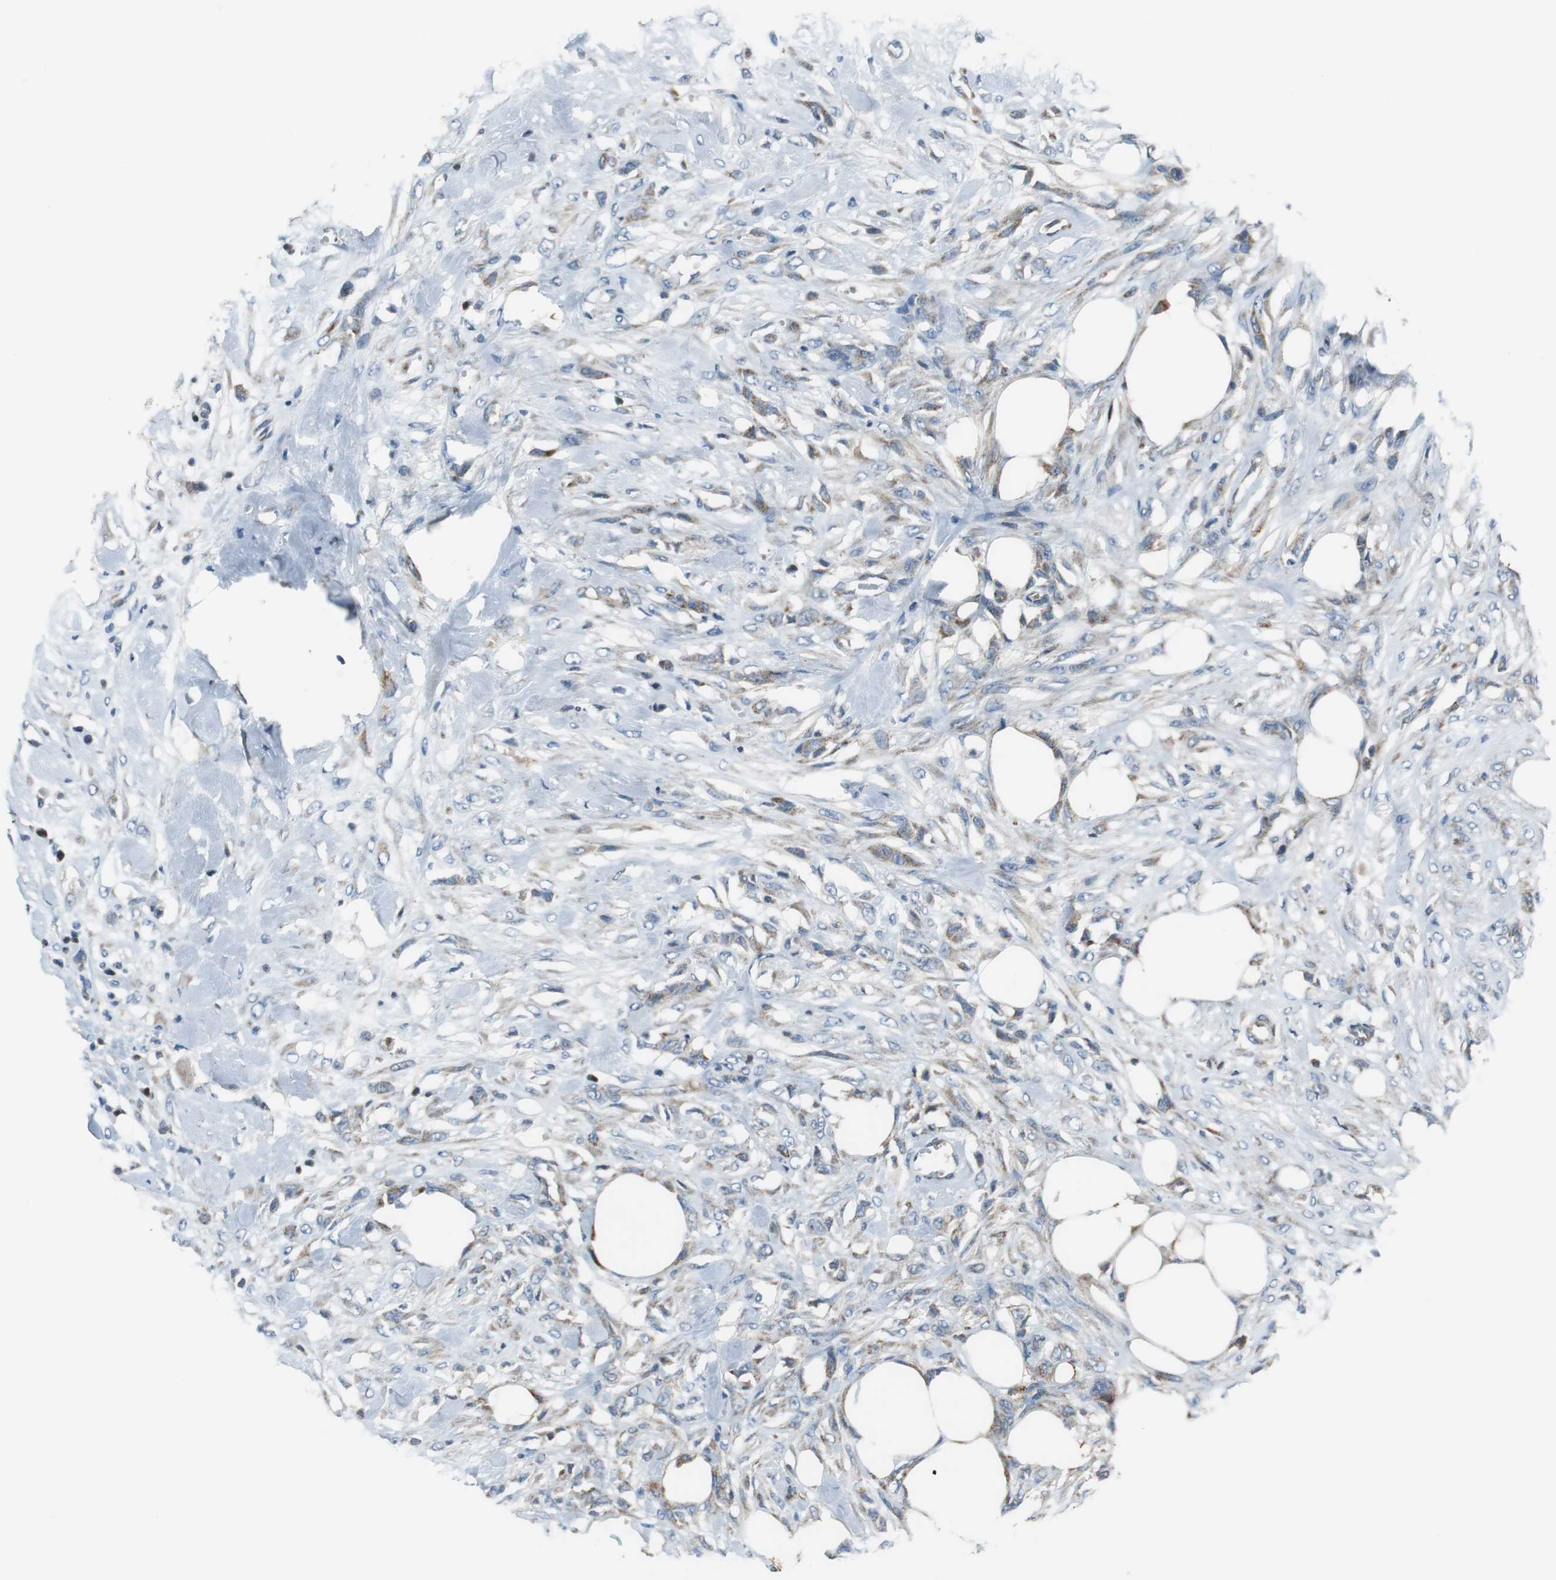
{"staining": {"intensity": "weak", "quantity": "25%-75%", "location": "cytoplasmic/membranous"}, "tissue": "skin cancer", "cell_type": "Tumor cells", "image_type": "cancer", "snomed": [{"axis": "morphology", "description": "Normal tissue, NOS"}, {"axis": "morphology", "description": "Squamous cell carcinoma, NOS"}, {"axis": "topography", "description": "Skin"}], "caption": "Immunohistochemical staining of human skin cancer displays weak cytoplasmic/membranous protein staining in about 25%-75% of tumor cells. The protein is stained brown, and the nuclei are stained in blue (DAB (3,3'-diaminobenzidine) IHC with brightfield microscopy, high magnification).", "gene": "PI4KB", "patient": {"sex": "female", "age": 59}}